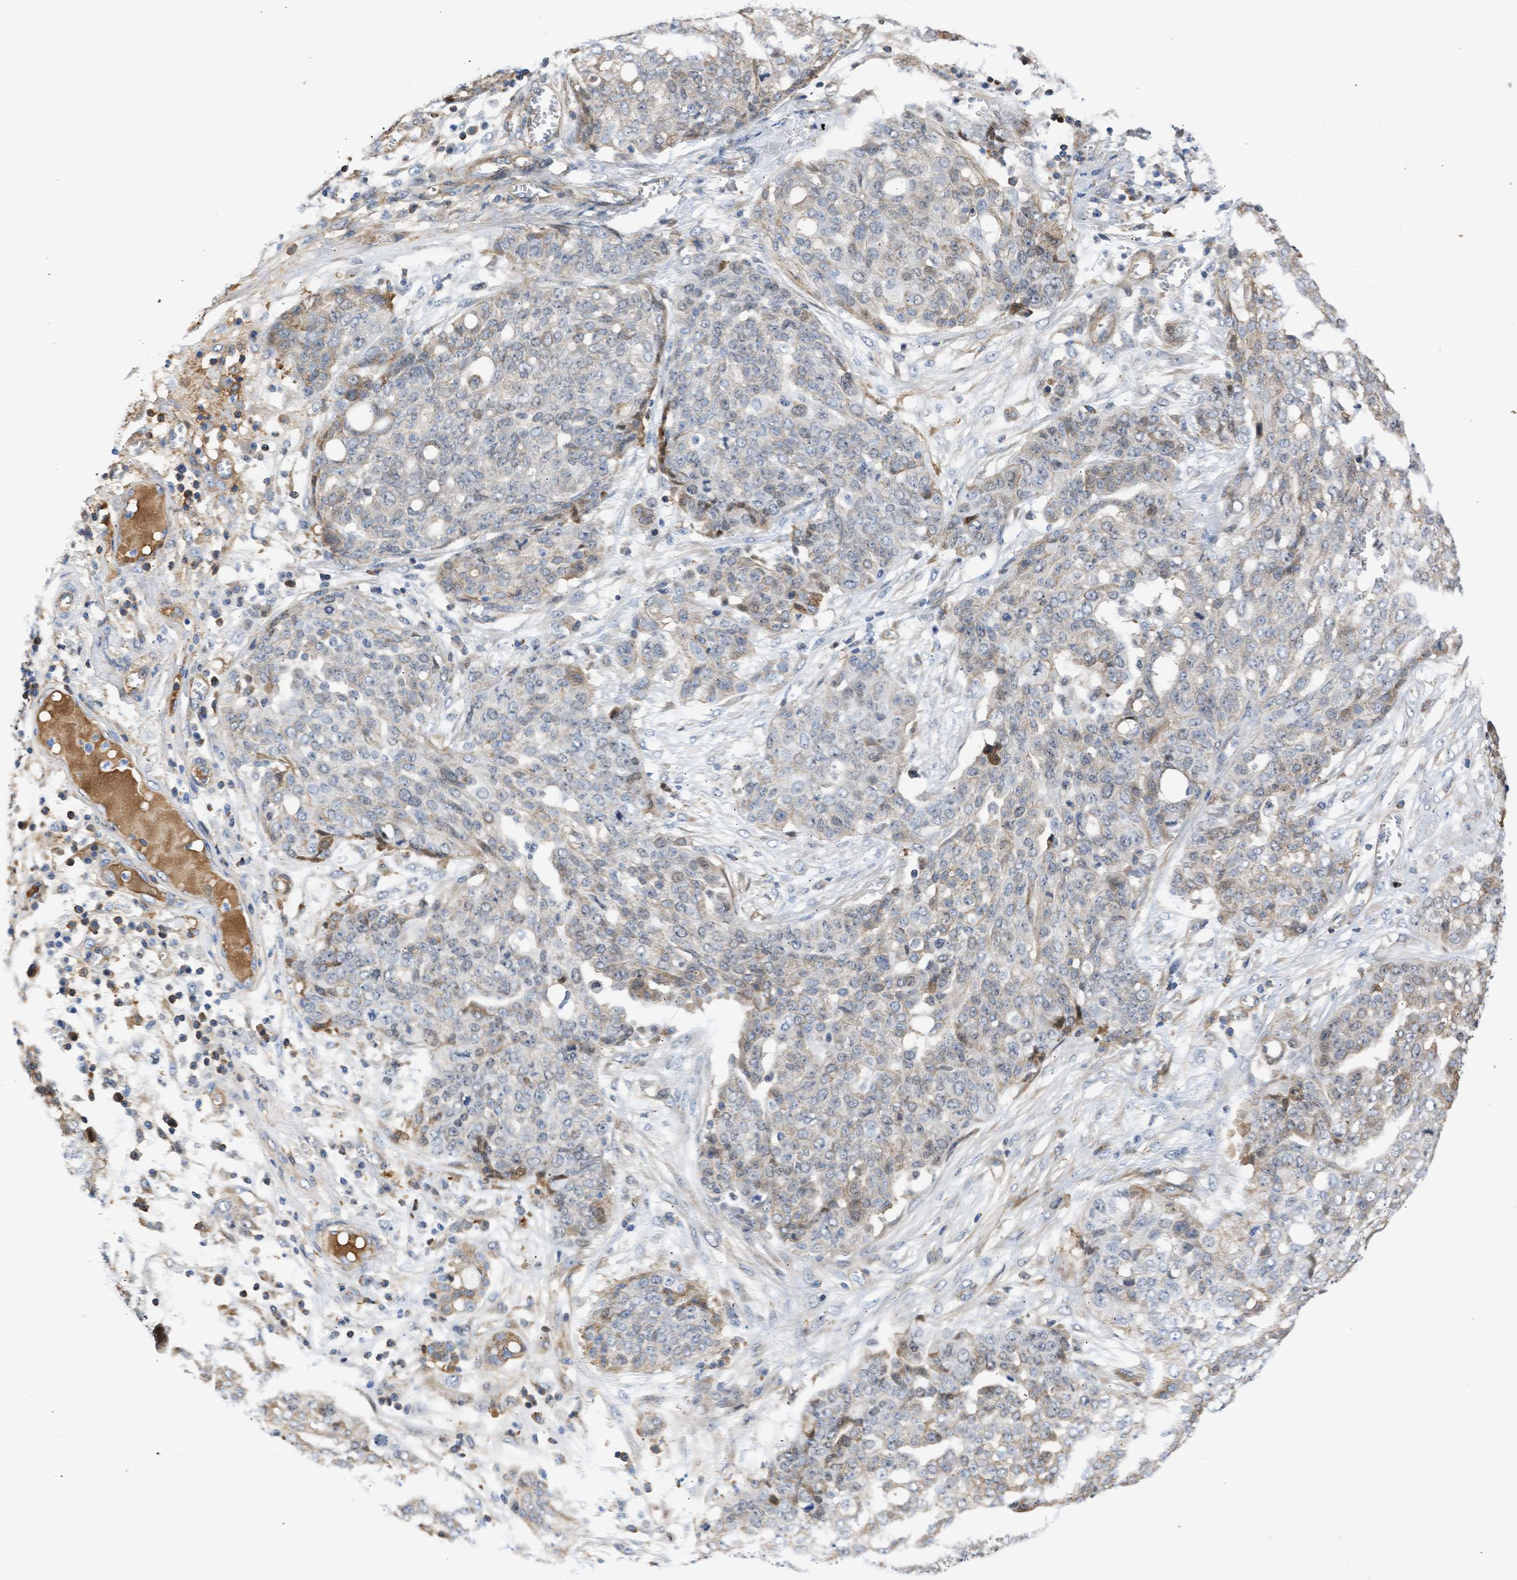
{"staining": {"intensity": "moderate", "quantity": "<25%", "location": "cytoplasmic/membranous"}, "tissue": "ovarian cancer", "cell_type": "Tumor cells", "image_type": "cancer", "snomed": [{"axis": "morphology", "description": "Cystadenocarcinoma, serous, NOS"}, {"axis": "topography", "description": "Soft tissue"}, {"axis": "topography", "description": "Ovary"}], "caption": "A histopathology image of ovarian cancer (serous cystadenocarcinoma) stained for a protein displays moderate cytoplasmic/membranous brown staining in tumor cells.", "gene": "MAS1L", "patient": {"sex": "female", "age": 57}}